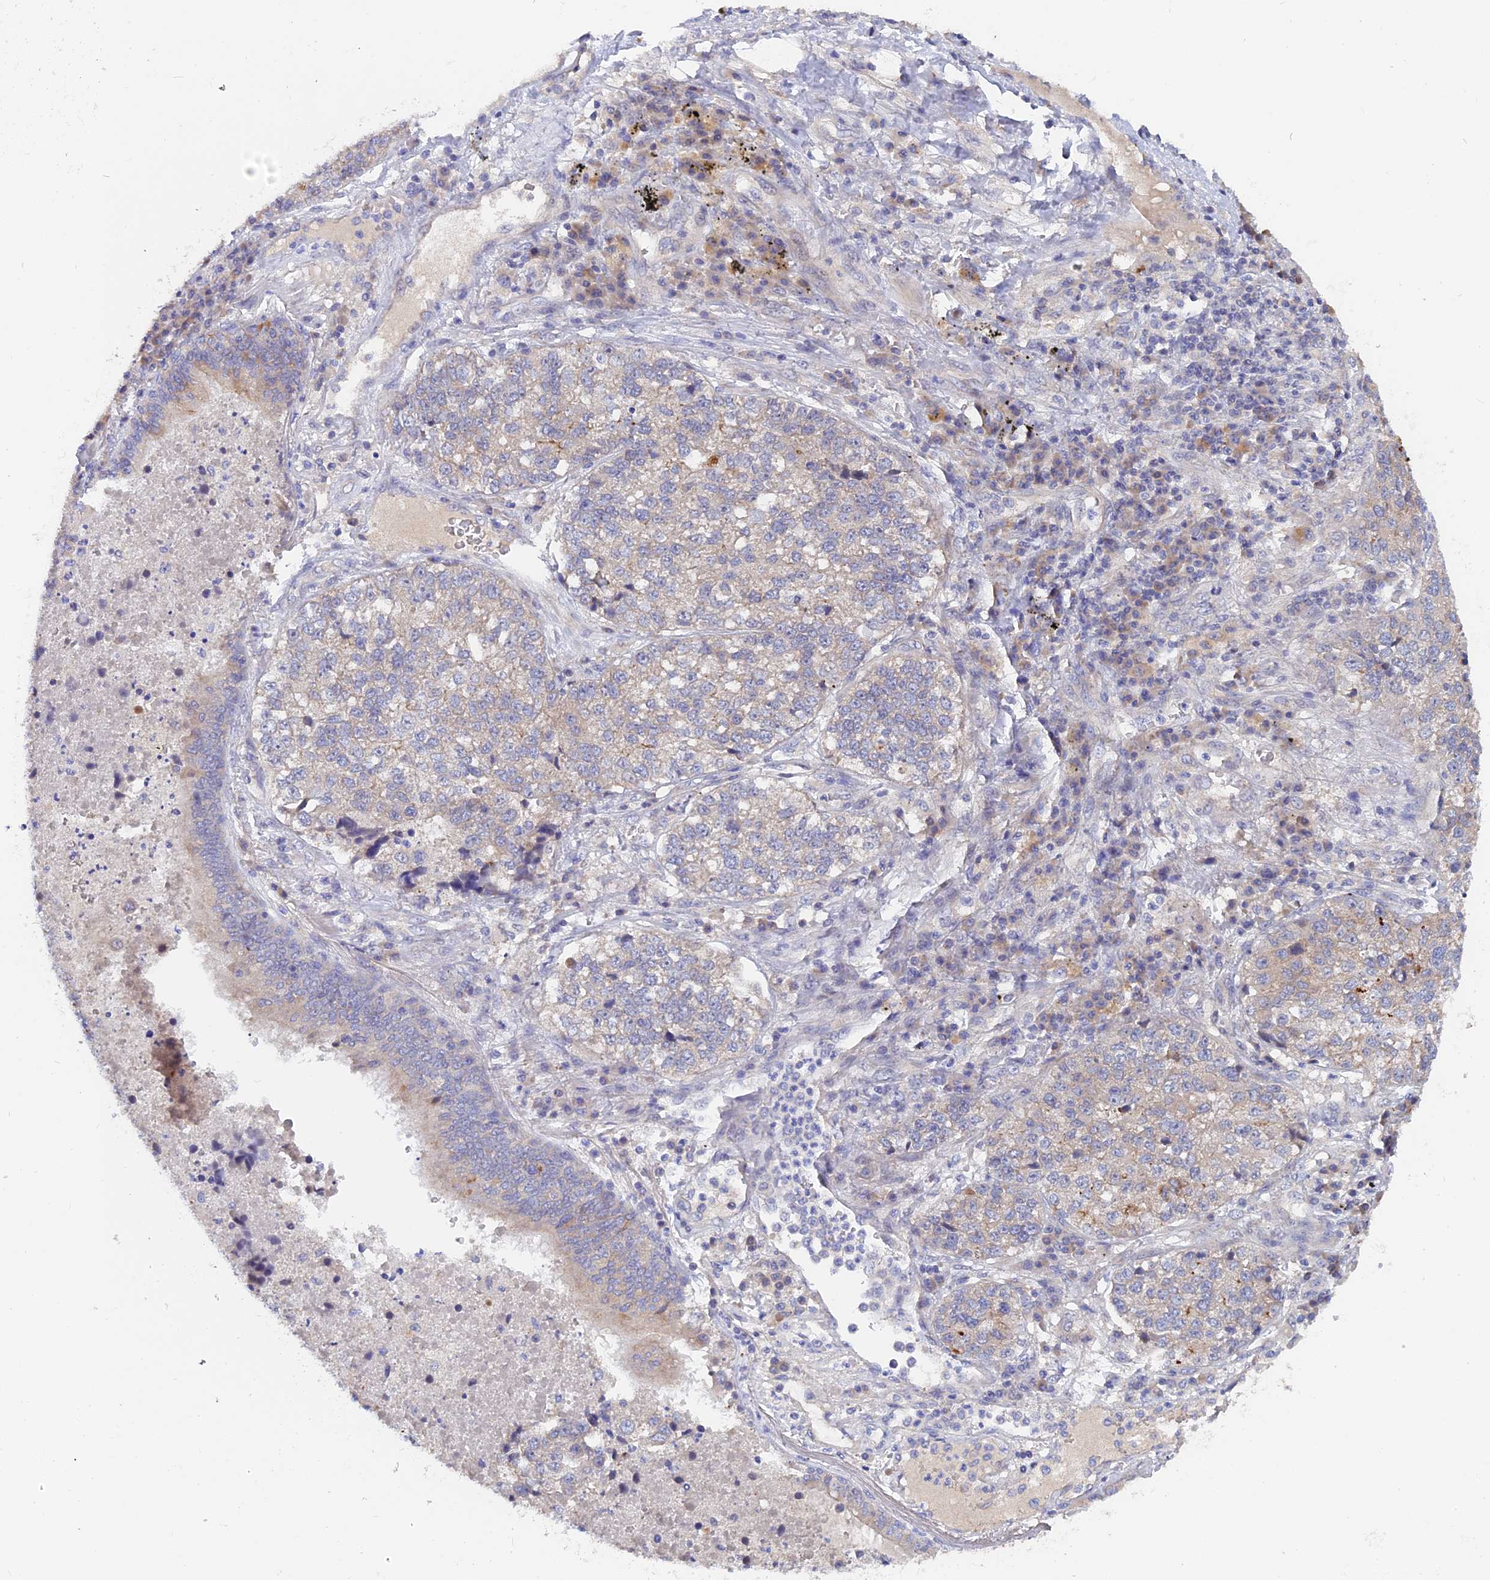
{"staining": {"intensity": "negative", "quantity": "none", "location": "none"}, "tissue": "lung cancer", "cell_type": "Tumor cells", "image_type": "cancer", "snomed": [{"axis": "morphology", "description": "Adenocarcinoma, NOS"}, {"axis": "topography", "description": "Lung"}], "caption": "High magnification brightfield microscopy of lung adenocarcinoma stained with DAB (brown) and counterstained with hematoxylin (blue): tumor cells show no significant expression.", "gene": "TENT4B", "patient": {"sex": "male", "age": 49}}